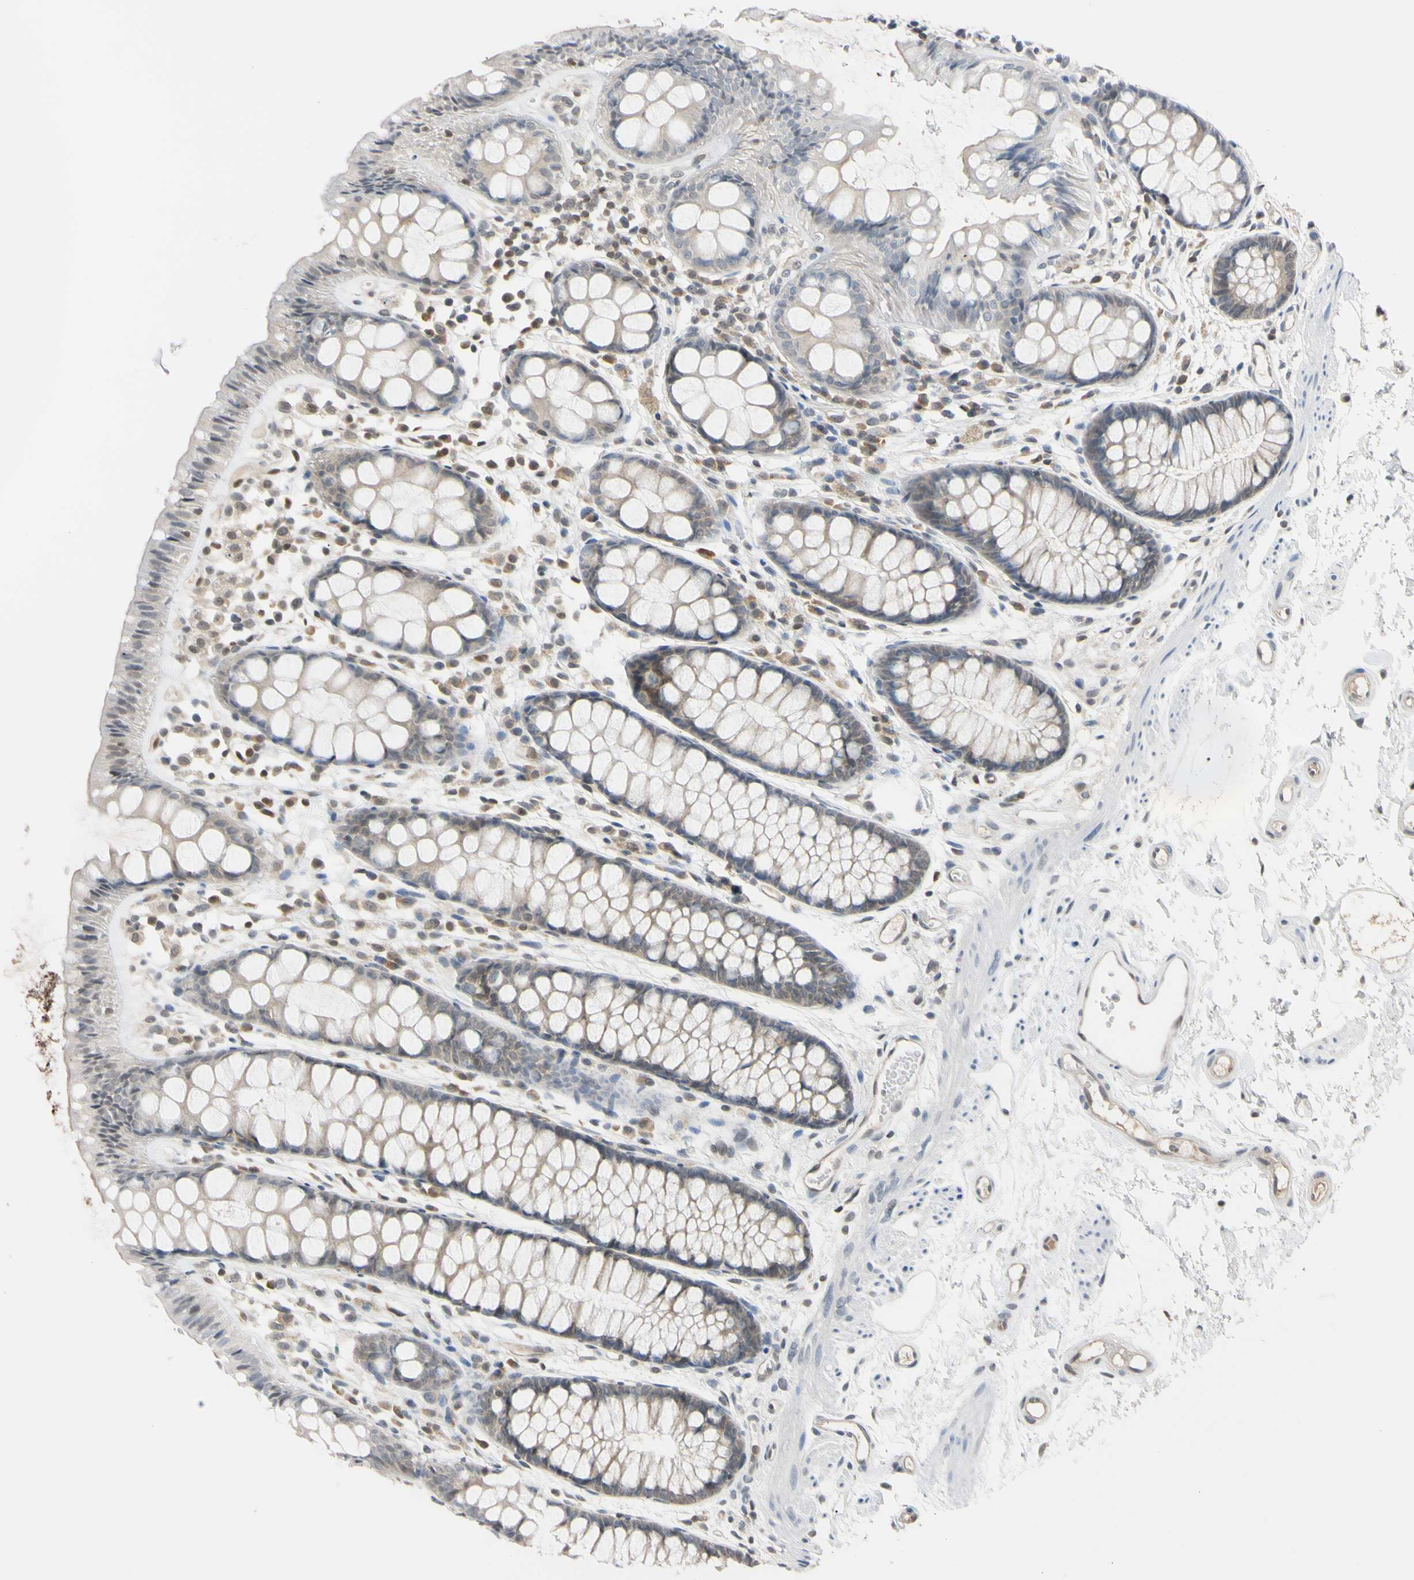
{"staining": {"intensity": "weak", "quantity": ">75%", "location": "cytoplasmic/membranous"}, "tissue": "rectum", "cell_type": "Glandular cells", "image_type": "normal", "snomed": [{"axis": "morphology", "description": "Normal tissue, NOS"}, {"axis": "topography", "description": "Rectum"}], "caption": "Immunohistochemical staining of unremarkable rectum exhibits >75% levels of weak cytoplasmic/membranous protein staining in about >75% of glandular cells. (Stains: DAB (3,3'-diaminobenzidine) in brown, nuclei in blue, Microscopy: brightfield microscopy at high magnification).", "gene": "UBE2I", "patient": {"sex": "female", "age": 66}}